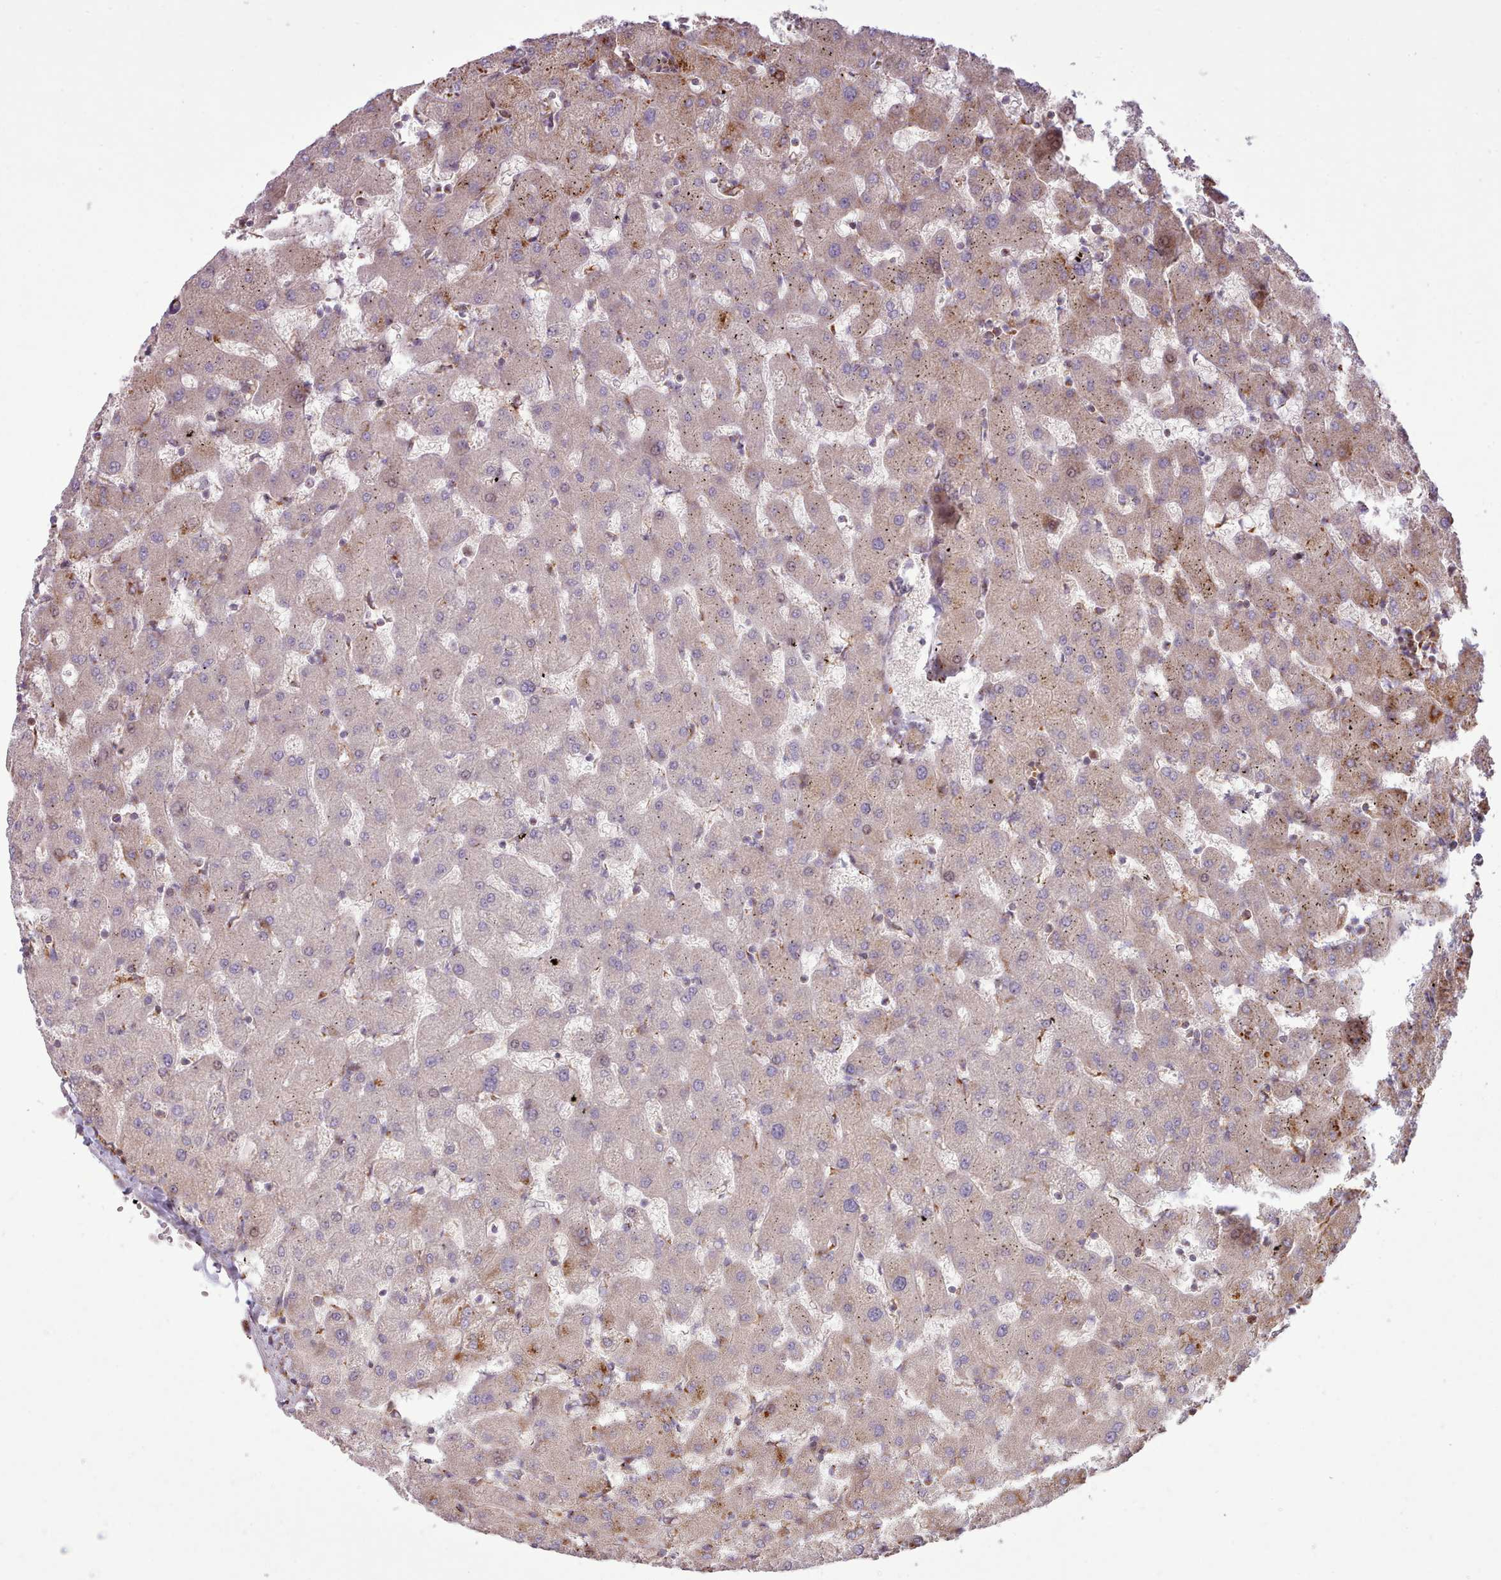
{"staining": {"intensity": "negative", "quantity": "none", "location": "none"}, "tissue": "liver", "cell_type": "Cholangiocytes", "image_type": "normal", "snomed": [{"axis": "morphology", "description": "Normal tissue, NOS"}, {"axis": "topography", "description": "Liver"}], "caption": "This is an IHC micrograph of unremarkable liver. There is no staining in cholangiocytes.", "gene": "PPP3R1", "patient": {"sex": "female", "age": 63}}